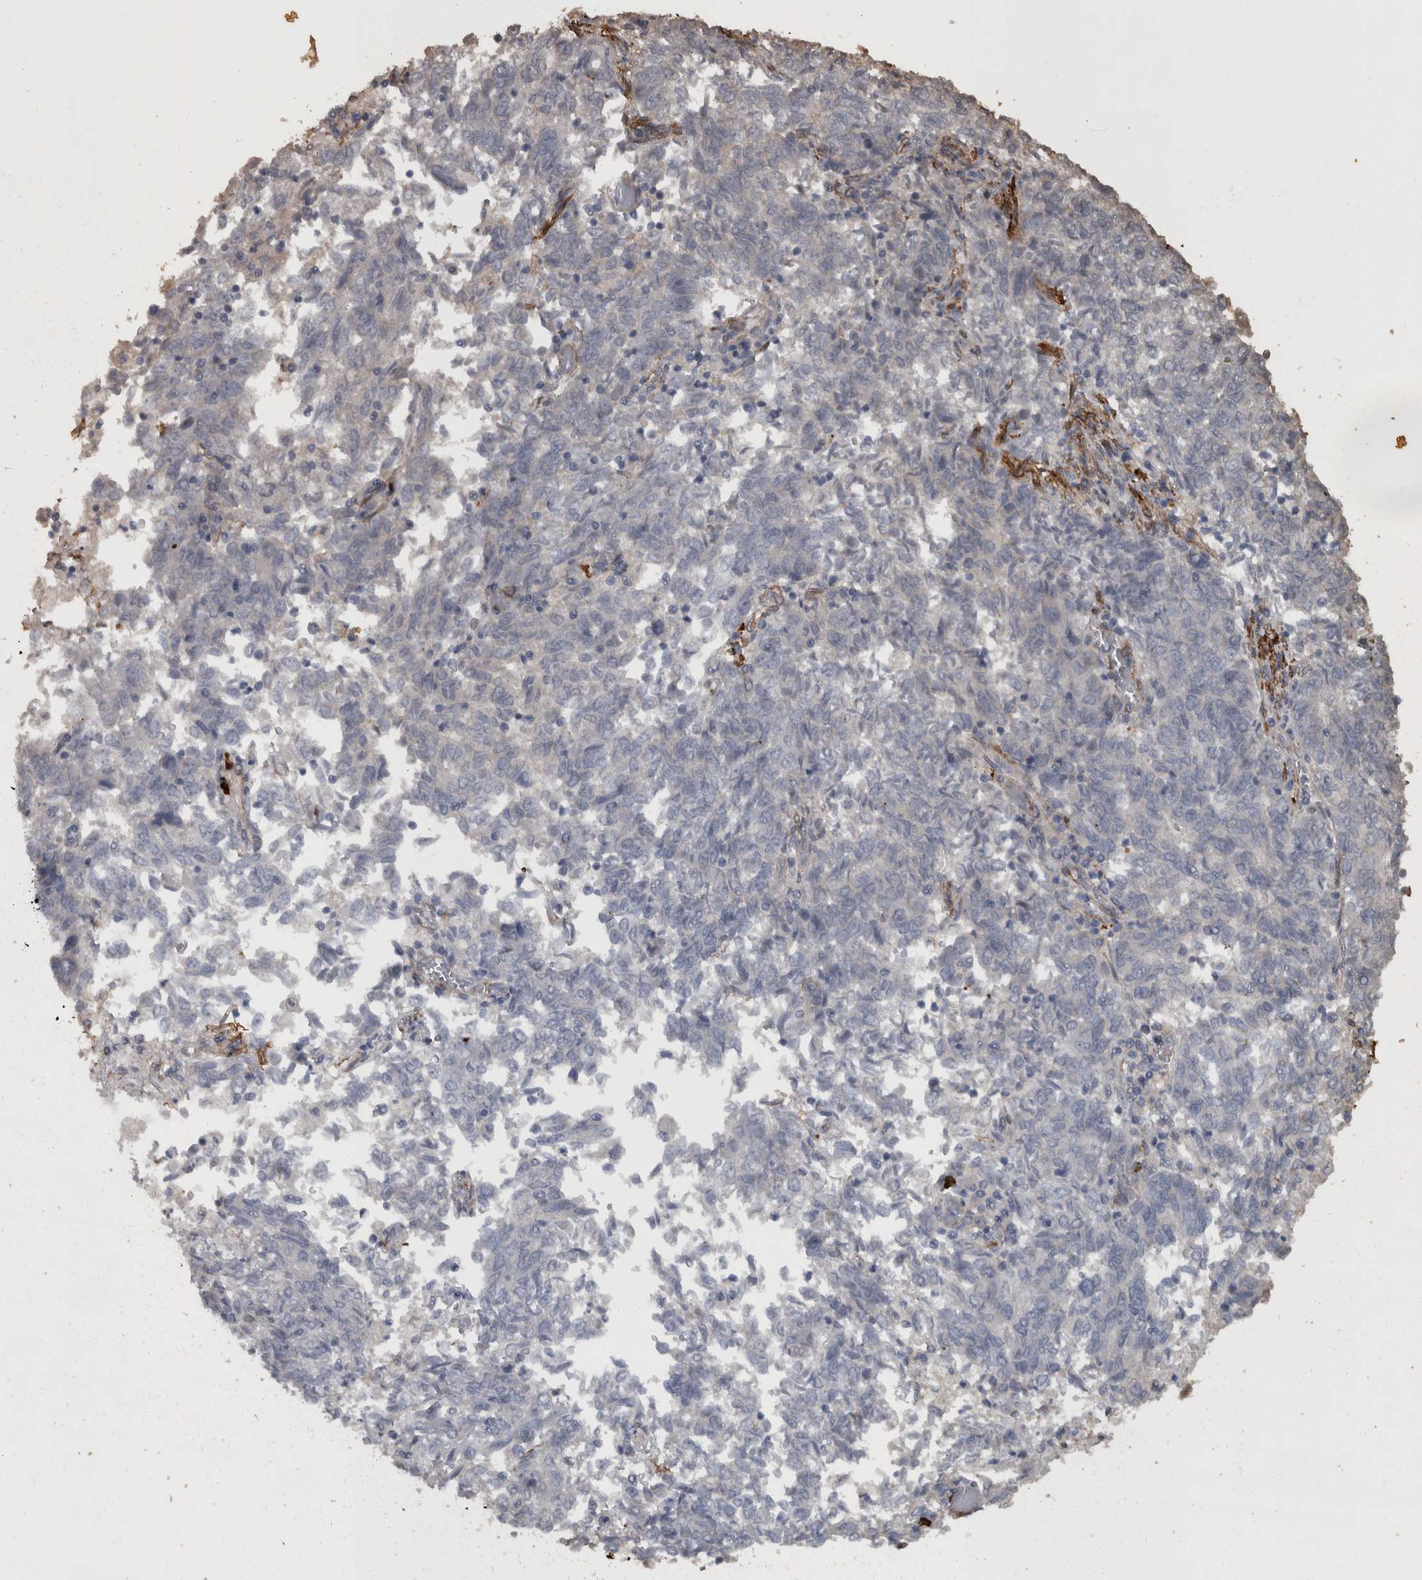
{"staining": {"intensity": "negative", "quantity": "none", "location": "none"}, "tissue": "endometrial cancer", "cell_type": "Tumor cells", "image_type": "cancer", "snomed": [{"axis": "morphology", "description": "Adenocarcinoma, NOS"}, {"axis": "topography", "description": "Endometrium"}], "caption": "Immunohistochemistry (IHC) photomicrograph of human adenocarcinoma (endometrial) stained for a protein (brown), which shows no staining in tumor cells. (DAB immunohistochemistry with hematoxylin counter stain).", "gene": "MASTL", "patient": {"sex": "female", "age": 80}}